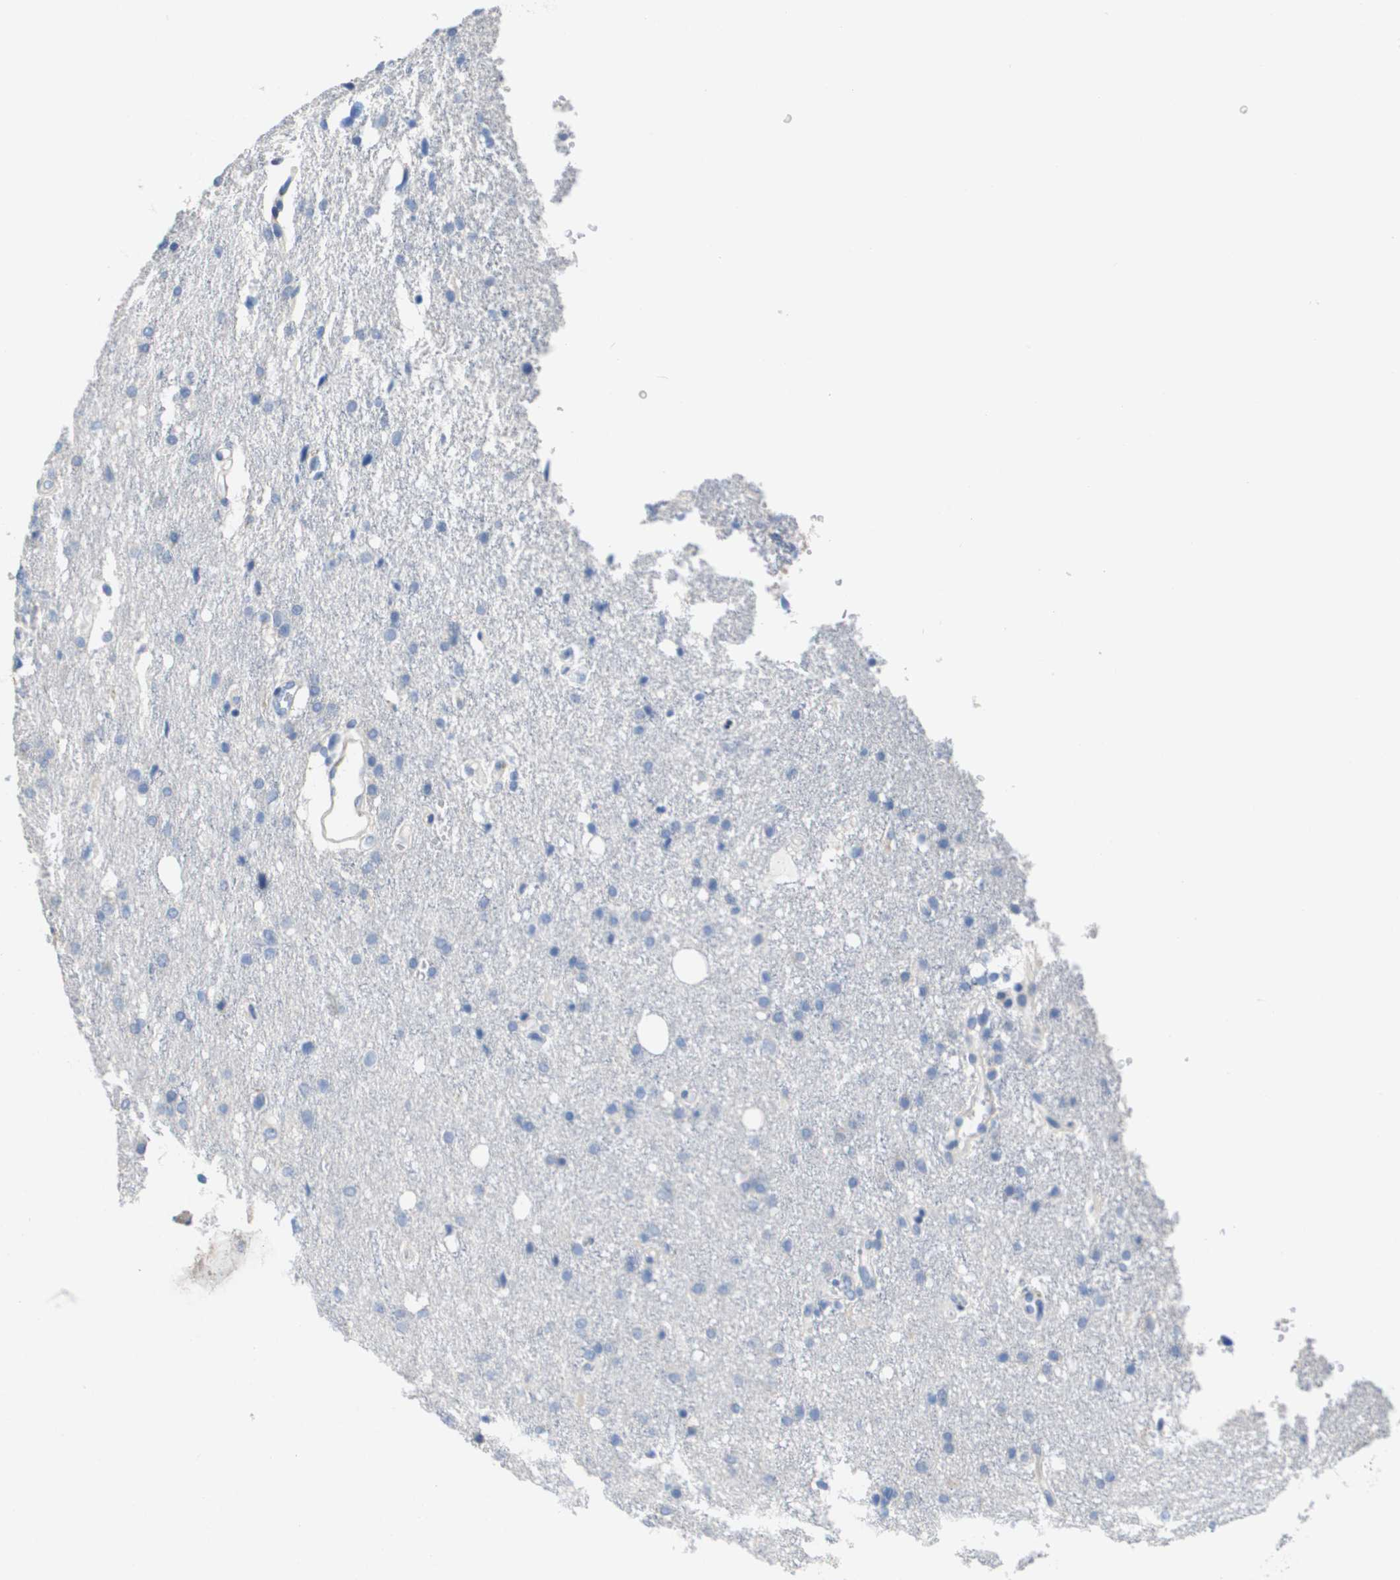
{"staining": {"intensity": "negative", "quantity": "none", "location": "none"}, "tissue": "glioma", "cell_type": "Tumor cells", "image_type": "cancer", "snomed": [{"axis": "morphology", "description": "Glioma, malignant, High grade"}, {"axis": "topography", "description": "Brain"}], "caption": "There is no significant staining in tumor cells of malignant high-grade glioma. The staining is performed using DAB brown chromogen with nuclei counter-stained in using hematoxylin.", "gene": "CD3G", "patient": {"sex": "female", "age": 58}}